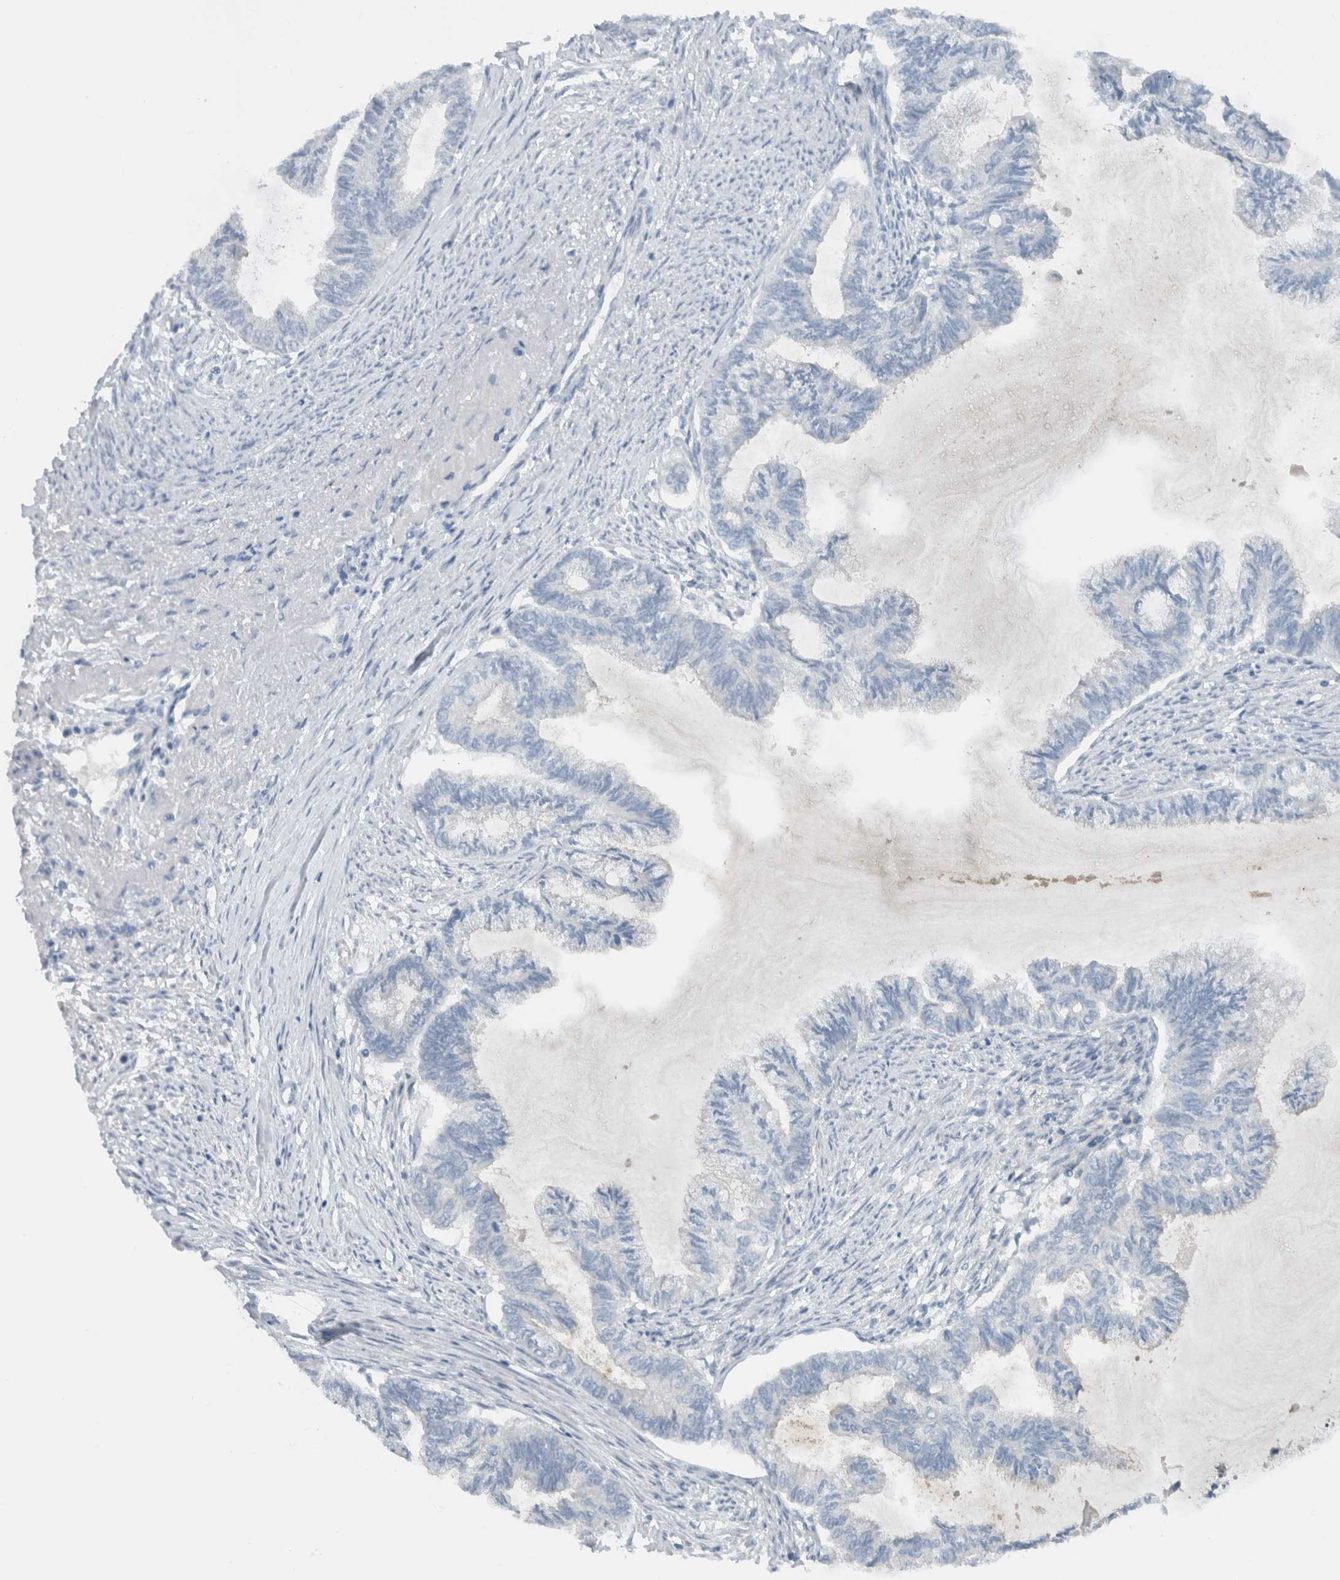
{"staining": {"intensity": "negative", "quantity": "none", "location": "none"}, "tissue": "endometrial cancer", "cell_type": "Tumor cells", "image_type": "cancer", "snomed": [{"axis": "morphology", "description": "Adenocarcinoma, NOS"}, {"axis": "topography", "description": "Endometrium"}], "caption": "Tumor cells show no significant protein expression in endometrial adenocarcinoma.", "gene": "ERCC6L2", "patient": {"sex": "female", "age": 86}}